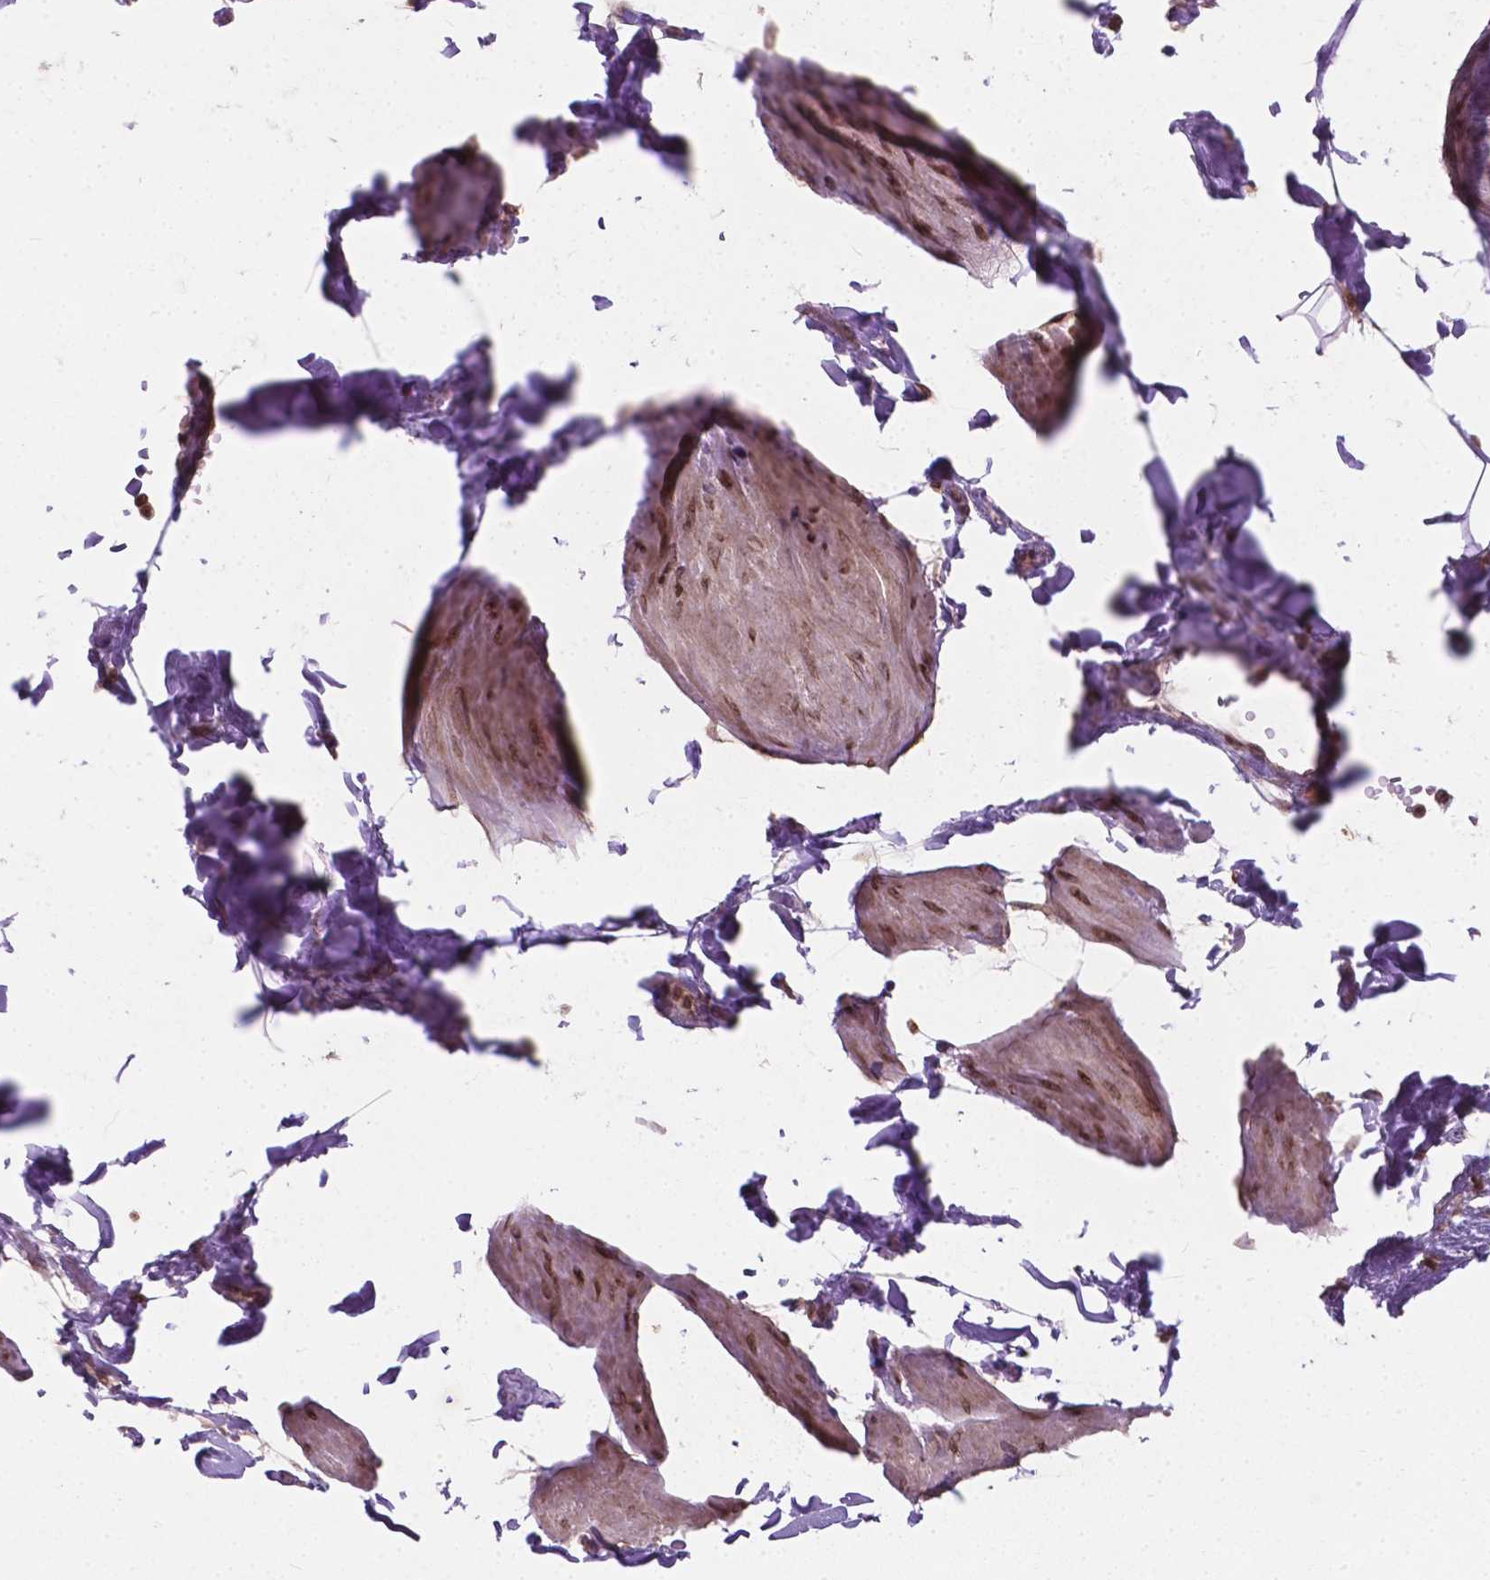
{"staining": {"intensity": "moderate", "quantity": "25%-75%", "location": "cytoplasmic/membranous,nuclear"}, "tissue": "smooth muscle", "cell_type": "Smooth muscle cells", "image_type": "normal", "snomed": [{"axis": "morphology", "description": "Normal tissue, NOS"}, {"axis": "topography", "description": "Adipose tissue"}, {"axis": "topography", "description": "Smooth muscle"}, {"axis": "topography", "description": "Peripheral nerve tissue"}], "caption": "DAB immunohistochemical staining of unremarkable smooth muscle shows moderate cytoplasmic/membranous,nuclear protein staining in approximately 25%-75% of smooth muscle cells. The staining is performed using DAB brown chromogen to label protein expression. The nuclei are counter-stained blue using hematoxylin.", "gene": "MRPL33", "patient": {"sex": "male", "age": 83}}